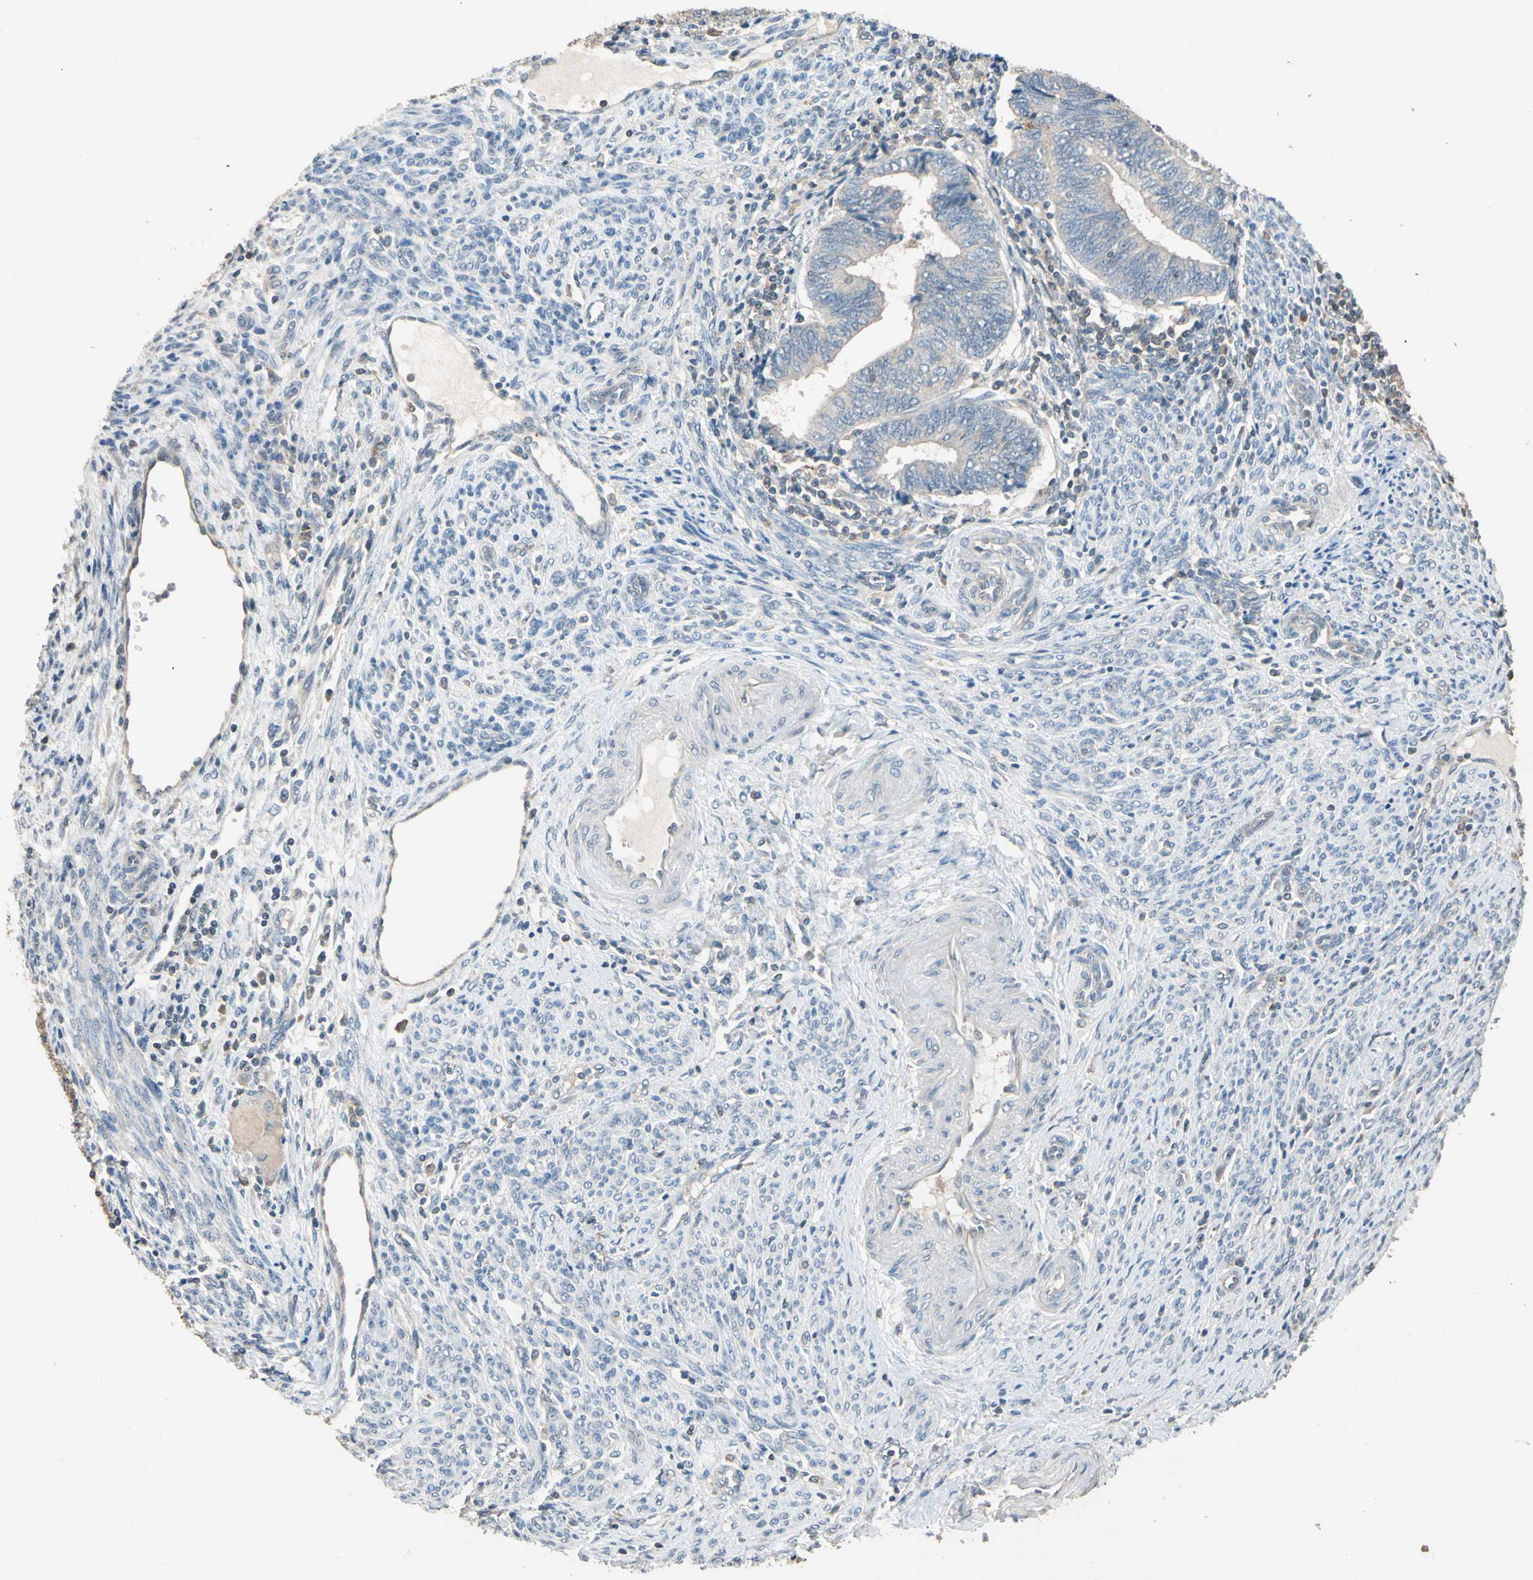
{"staining": {"intensity": "weak", "quantity": "25%-75%", "location": "cytoplasmic/membranous"}, "tissue": "endometrial cancer", "cell_type": "Tumor cells", "image_type": "cancer", "snomed": [{"axis": "morphology", "description": "Adenocarcinoma, NOS"}, {"axis": "topography", "description": "Uterus"}, {"axis": "topography", "description": "Endometrium"}], "caption": "The micrograph shows staining of adenocarcinoma (endometrial), revealing weak cytoplasmic/membranous protein expression (brown color) within tumor cells.", "gene": "MAP3K7", "patient": {"sex": "female", "age": 70}}